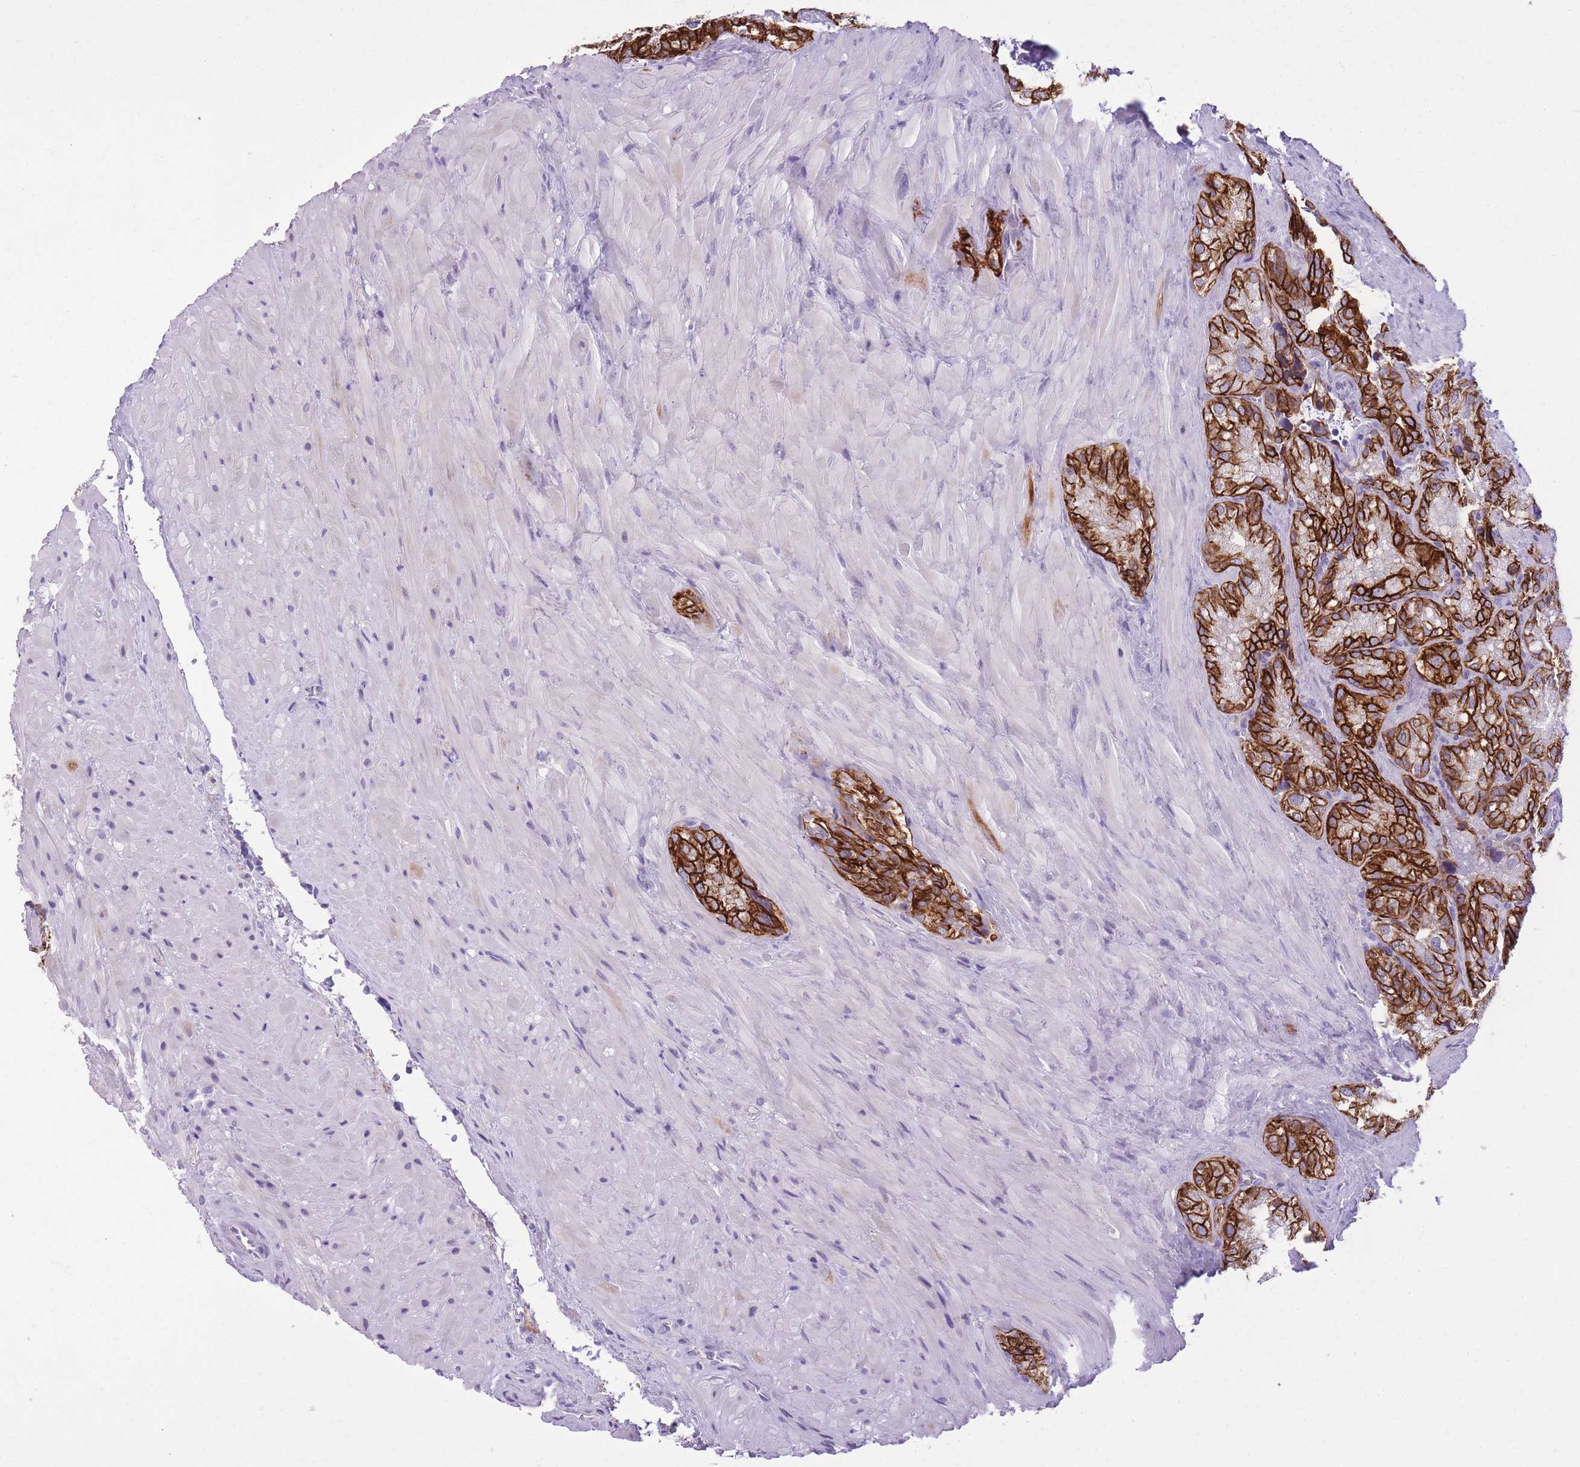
{"staining": {"intensity": "strong", "quantity": ">75%", "location": "cytoplasmic/membranous"}, "tissue": "seminal vesicle", "cell_type": "Glandular cells", "image_type": "normal", "snomed": [{"axis": "morphology", "description": "Normal tissue, NOS"}, {"axis": "topography", "description": "Seminal veicle"}], "caption": "IHC (DAB) staining of normal human seminal vesicle reveals strong cytoplasmic/membranous protein expression in approximately >75% of glandular cells.", "gene": "RADX", "patient": {"sex": "male", "age": 62}}